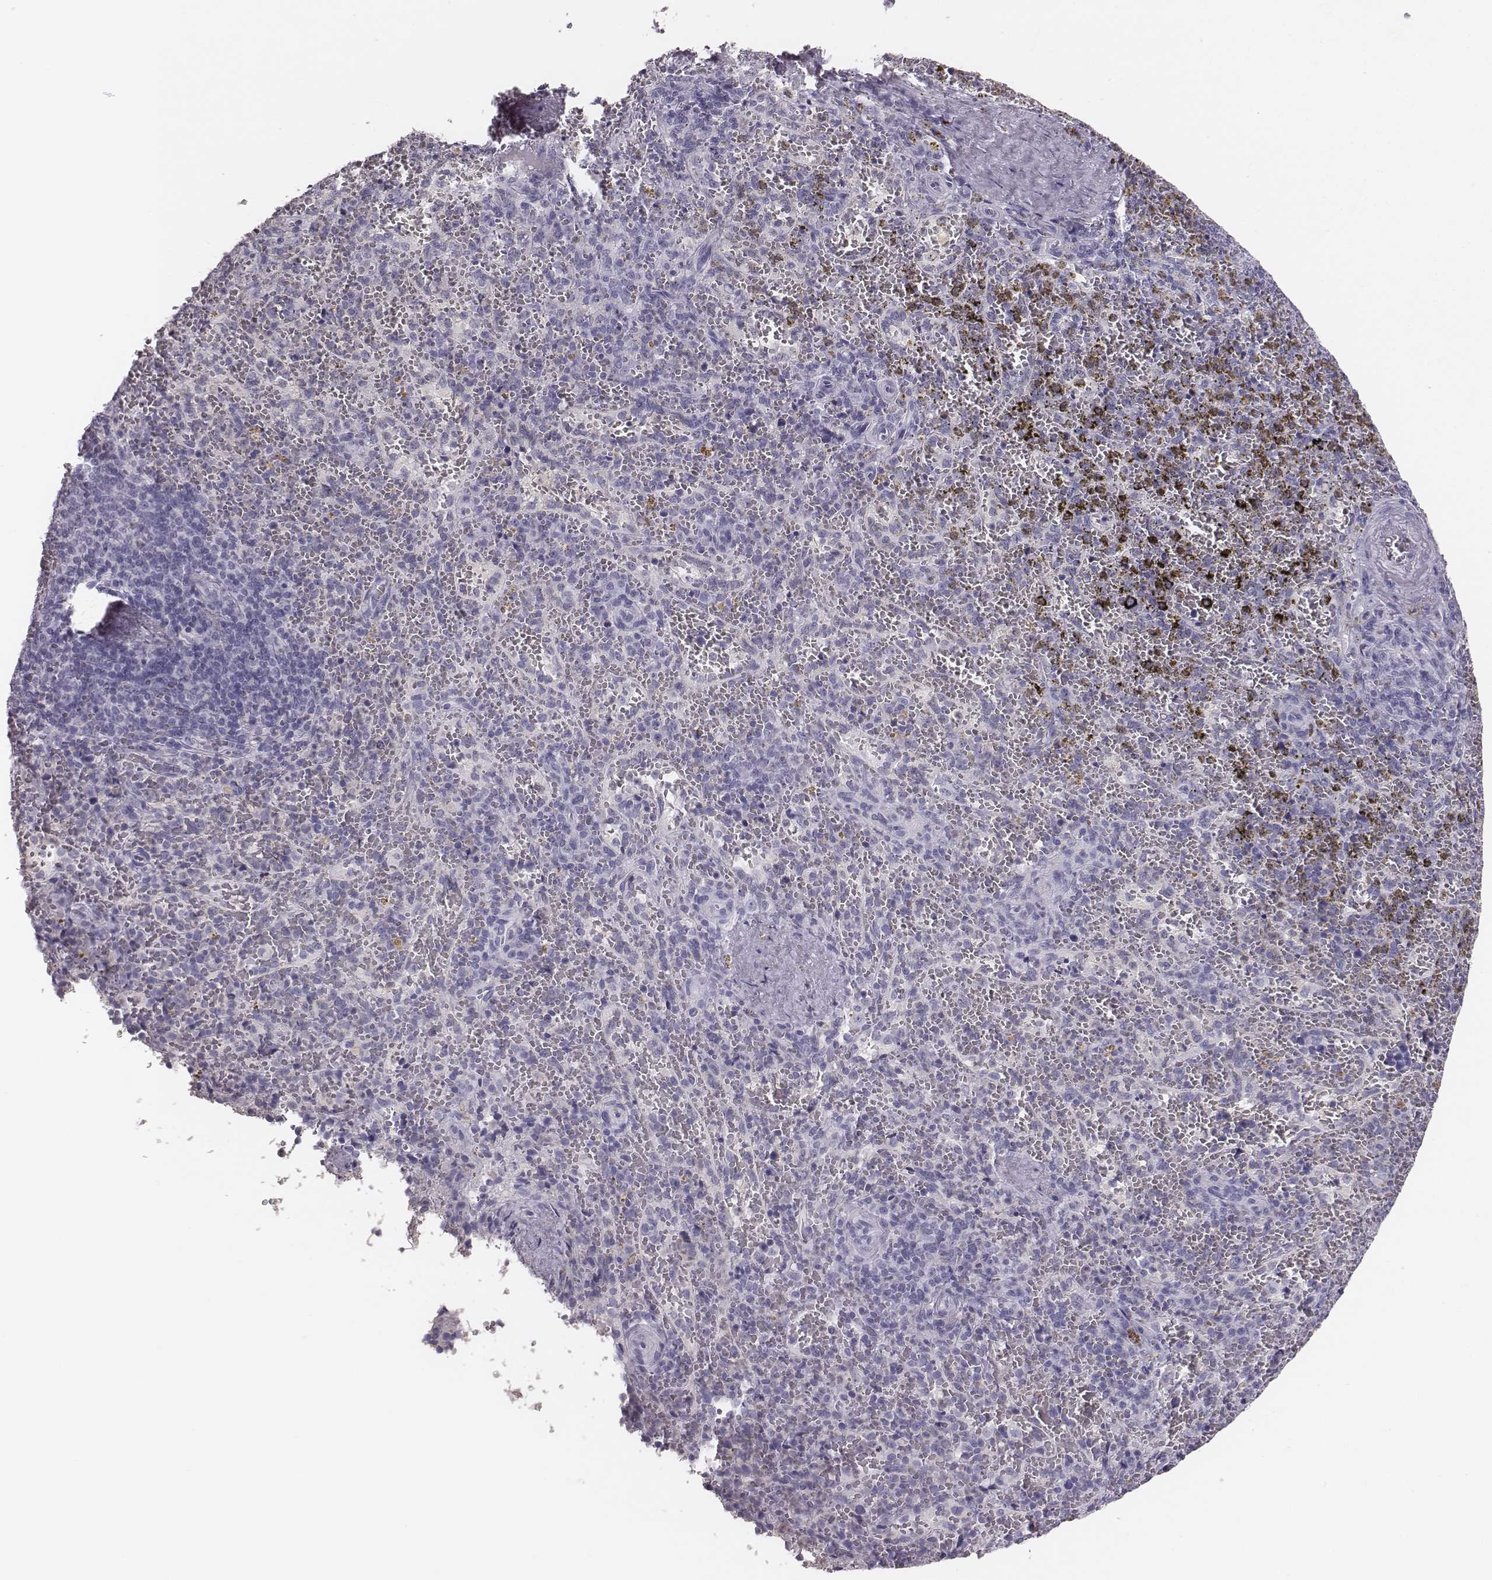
{"staining": {"intensity": "negative", "quantity": "none", "location": "none"}, "tissue": "spleen", "cell_type": "Cells in red pulp", "image_type": "normal", "snomed": [{"axis": "morphology", "description": "Normal tissue, NOS"}, {"axis": "topography", "description": "Spleen"}], "caption": "The immunohistochemistry (IHC) histopathology image has no significant expression in cells in red pulp of spleen. The staining is performed using DAB (3,3'-diaminobenzidine) brown chromogen with nuclei counter-stained in using hematoxylin.", "gene": "CSH1", "patient": {"sex": "female", "age": 50}}